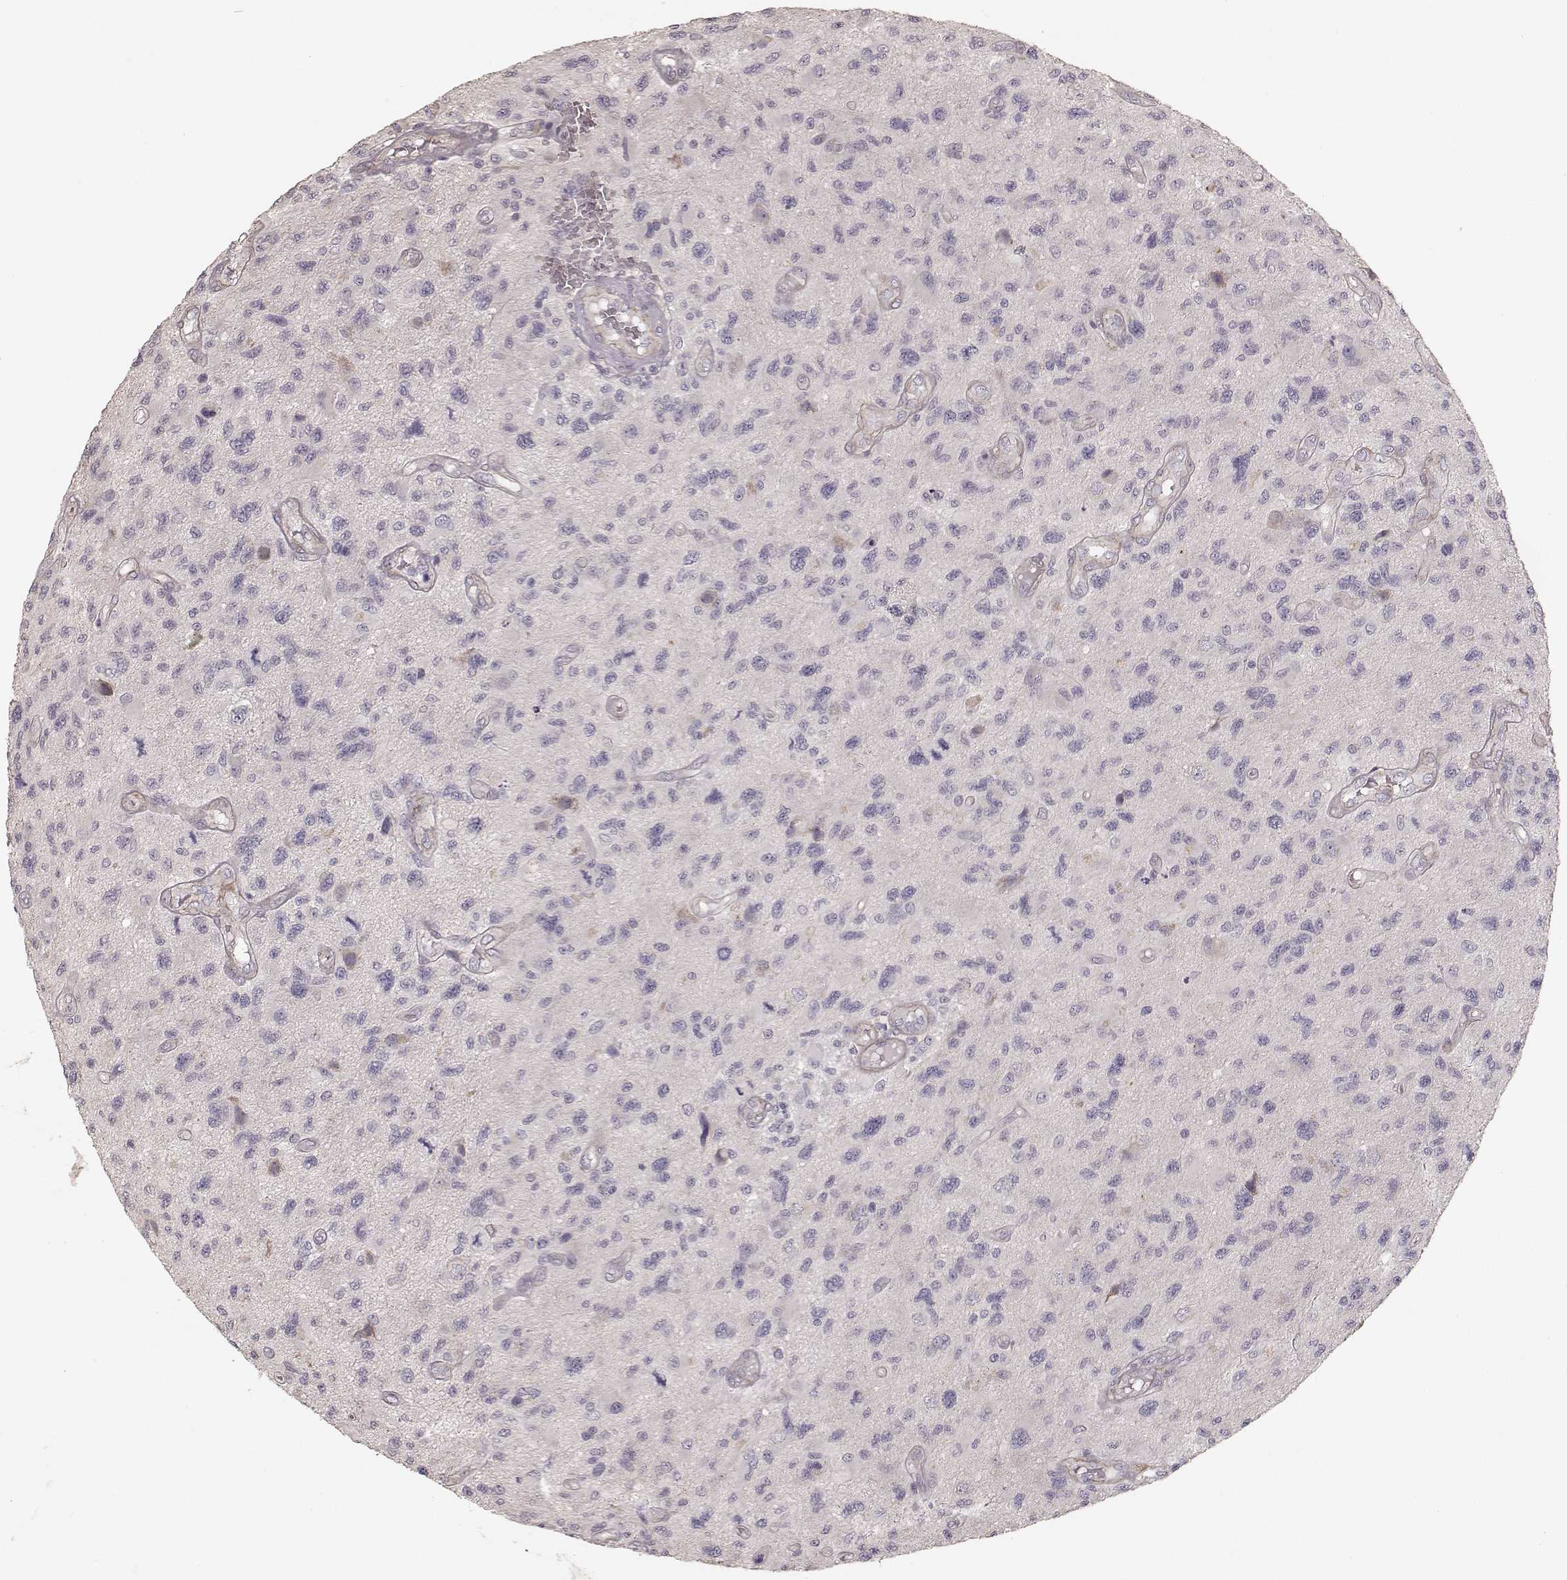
{"staining": {"intensity": "negative", "quantity": "none", "location": "none"}, "tissue": "glioma", "cell_type": "Tumor cells", "image_type": "cancer", "snomed": [{"axis": "morphology", "description": "Glioma, malignant, NOS"}, {"axis": "morphology", "description": "Glioma, malignant, High grade"}, {"axis": "topography", "description": "Brain"}], "caption": "Immunohistochemistry histopathology image of neoplastic tissue: human high-grade glioma (malignant) stained with DAB (3,3'-diaminobenzidine) demonstrates no significant protein staining in tumor cells. (DAB immunohistochemistry, high magnification).", "gene": "KCNJ9", "patient": {"sex": "female", "age": 71}}